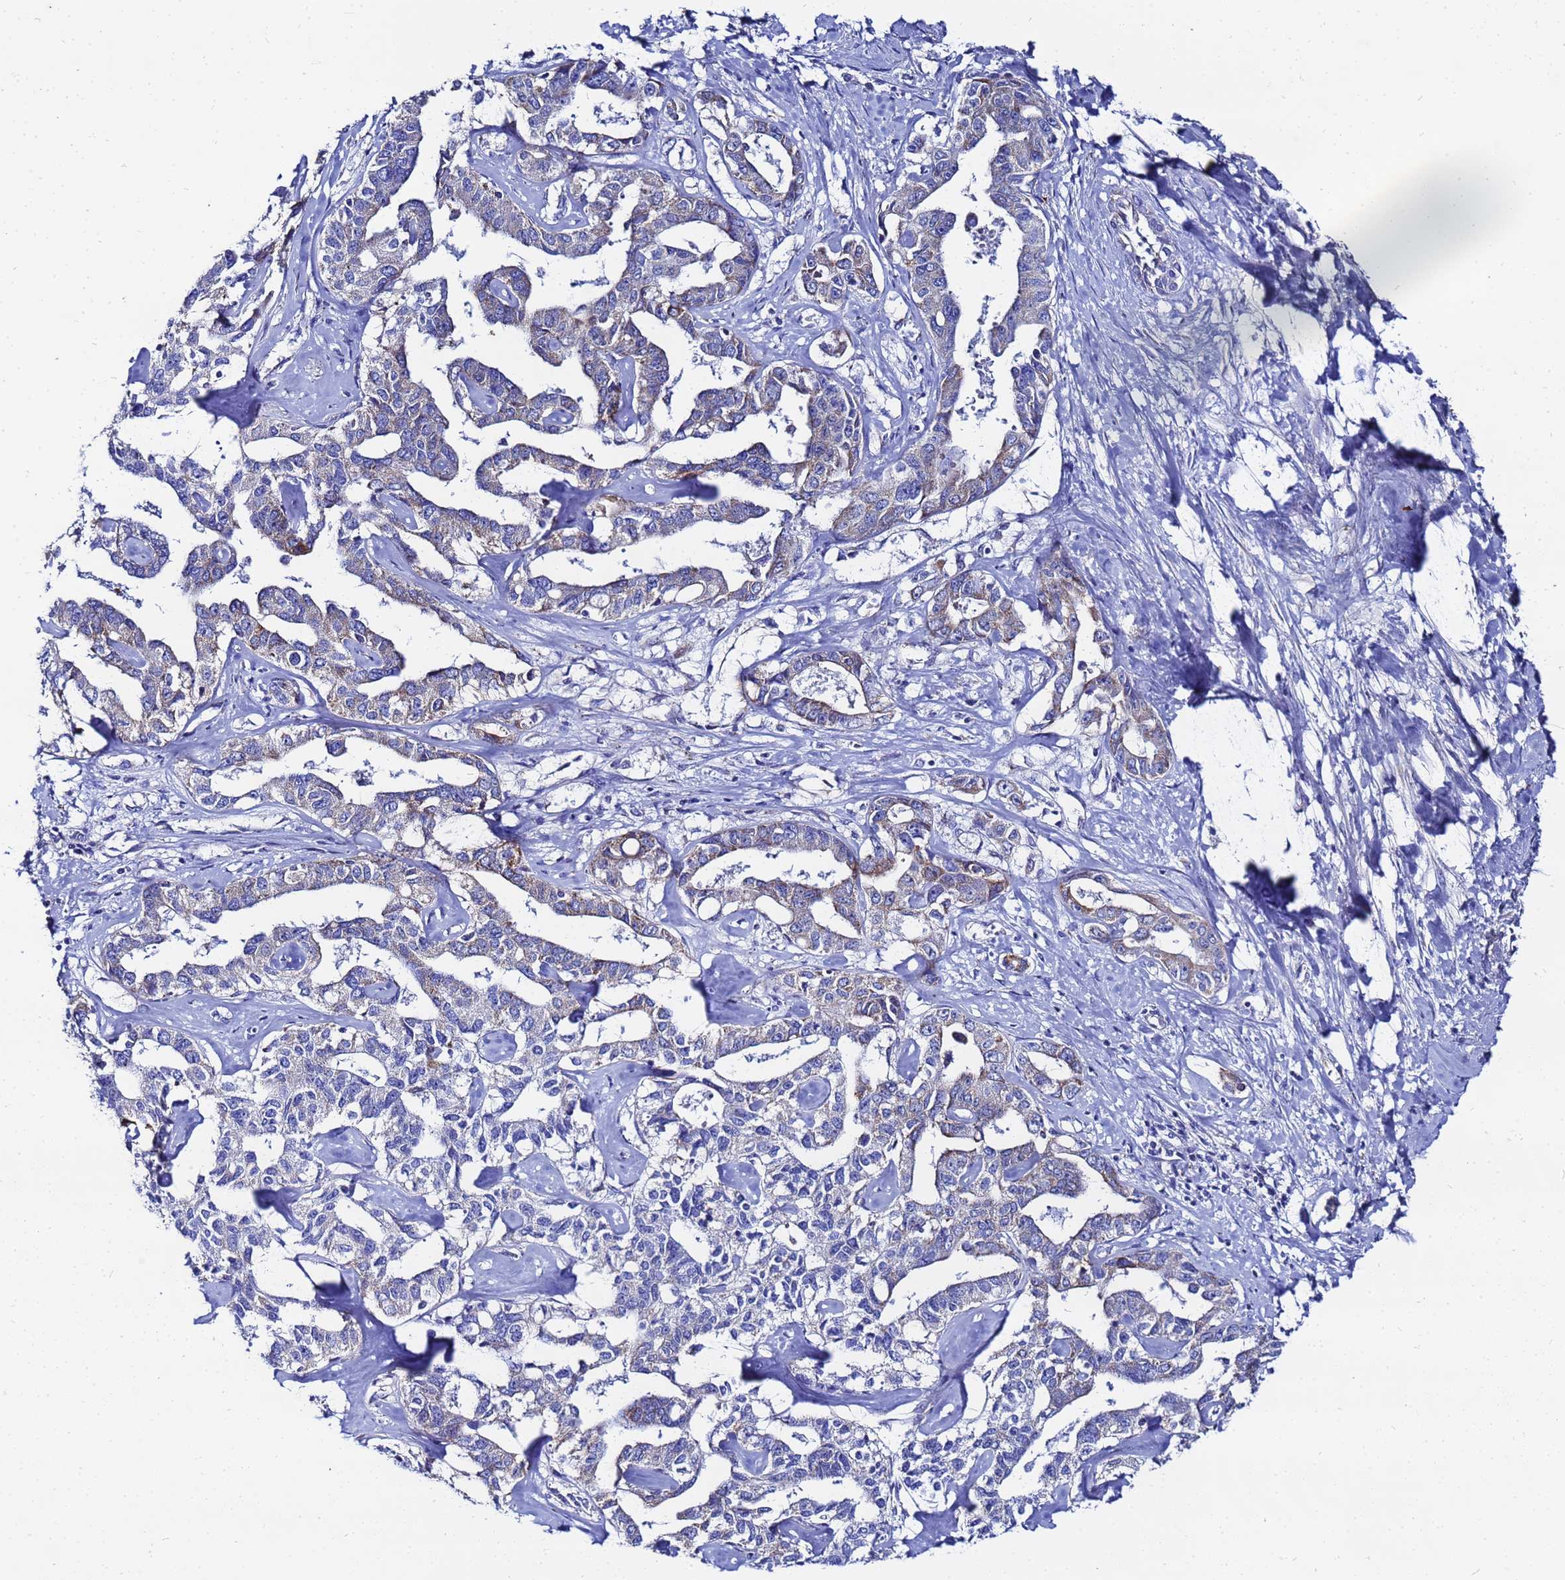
{"staining": {"intensity": "moderate", "quantity": "25%-75%", "location": "cytoplasmic/membranous"}, "tissue": "liver cancer", "cell_type": "Tumor cells", "image_type": "cancer", "snomed": [{"axis": "morphology", "description": "Cholangiocarcinoma"}, {"axis": "topography", "description": "Liver"}], "caption": "The histopathology image demonstrates immunohistochemical staining of liver cancer. There is moderate cytoplasmic/membranous positivity is identified in approximately 25%-75% of tumor cells. Ihc stains the protein in brown and the nuclei are stained blue.", "gene": "FAHD2A", "patient": {"sex": "male", "age": 59}}